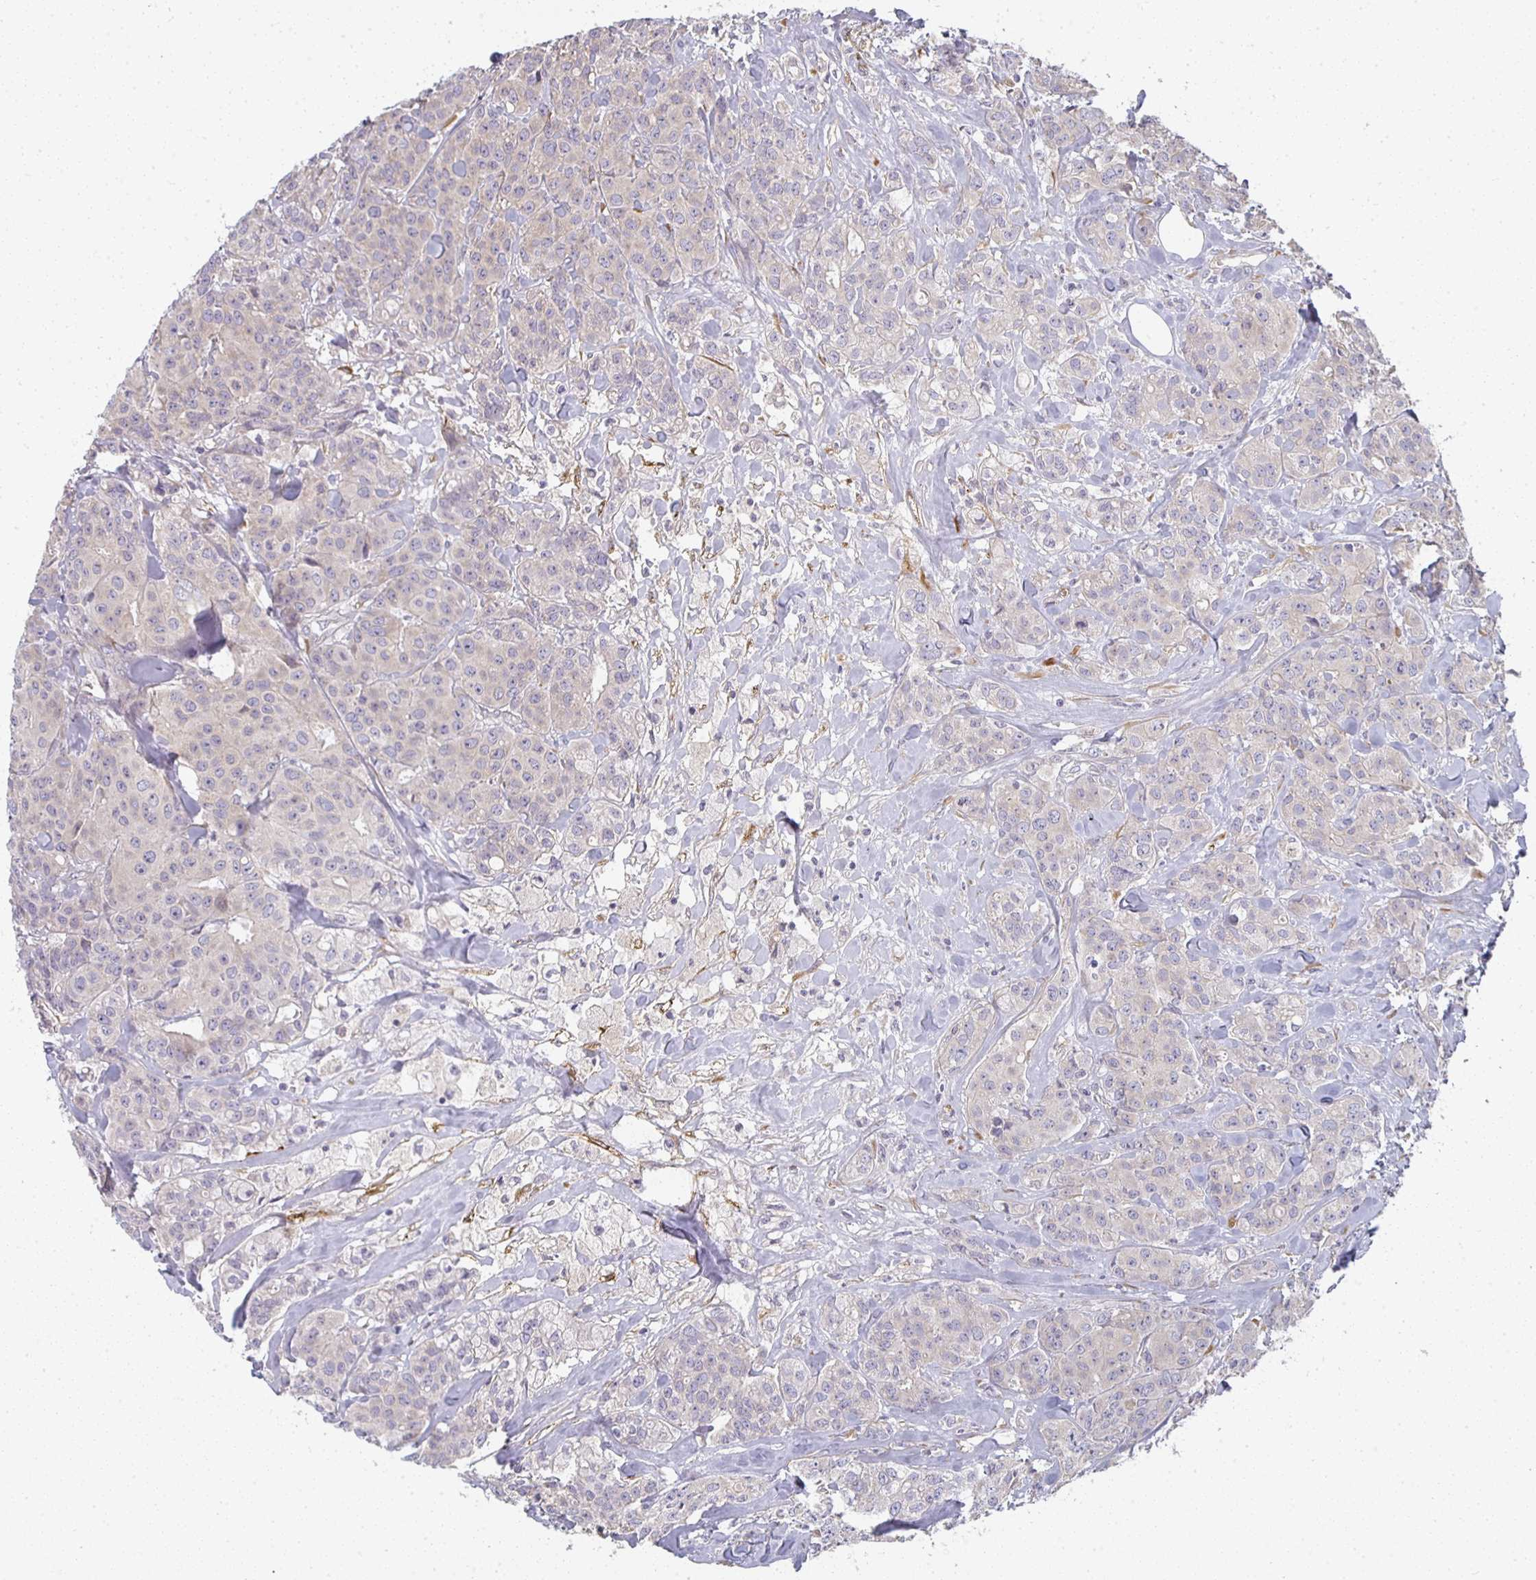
{"staining": {"intensity": "negative", "quantity": "none", "location": "none"}, "tissue": "breast cancer", "cell_type": "Tumor cells", "image_type": "cancer", "snomed": [{"axis": "morphology", "description": "Normal tissue, NOS"}, {"axis": "morphology", "description": "Duct carcinoma"}, {"axis": "topography", "description": "Breast"}], "caption": "This is an IHC photomicrograph of human breast infiltrating ductal carcinoma. There is no expression in tumor cells.", "gene": "CTHRC1", "patient": {"sex": "female", "age": 43}}